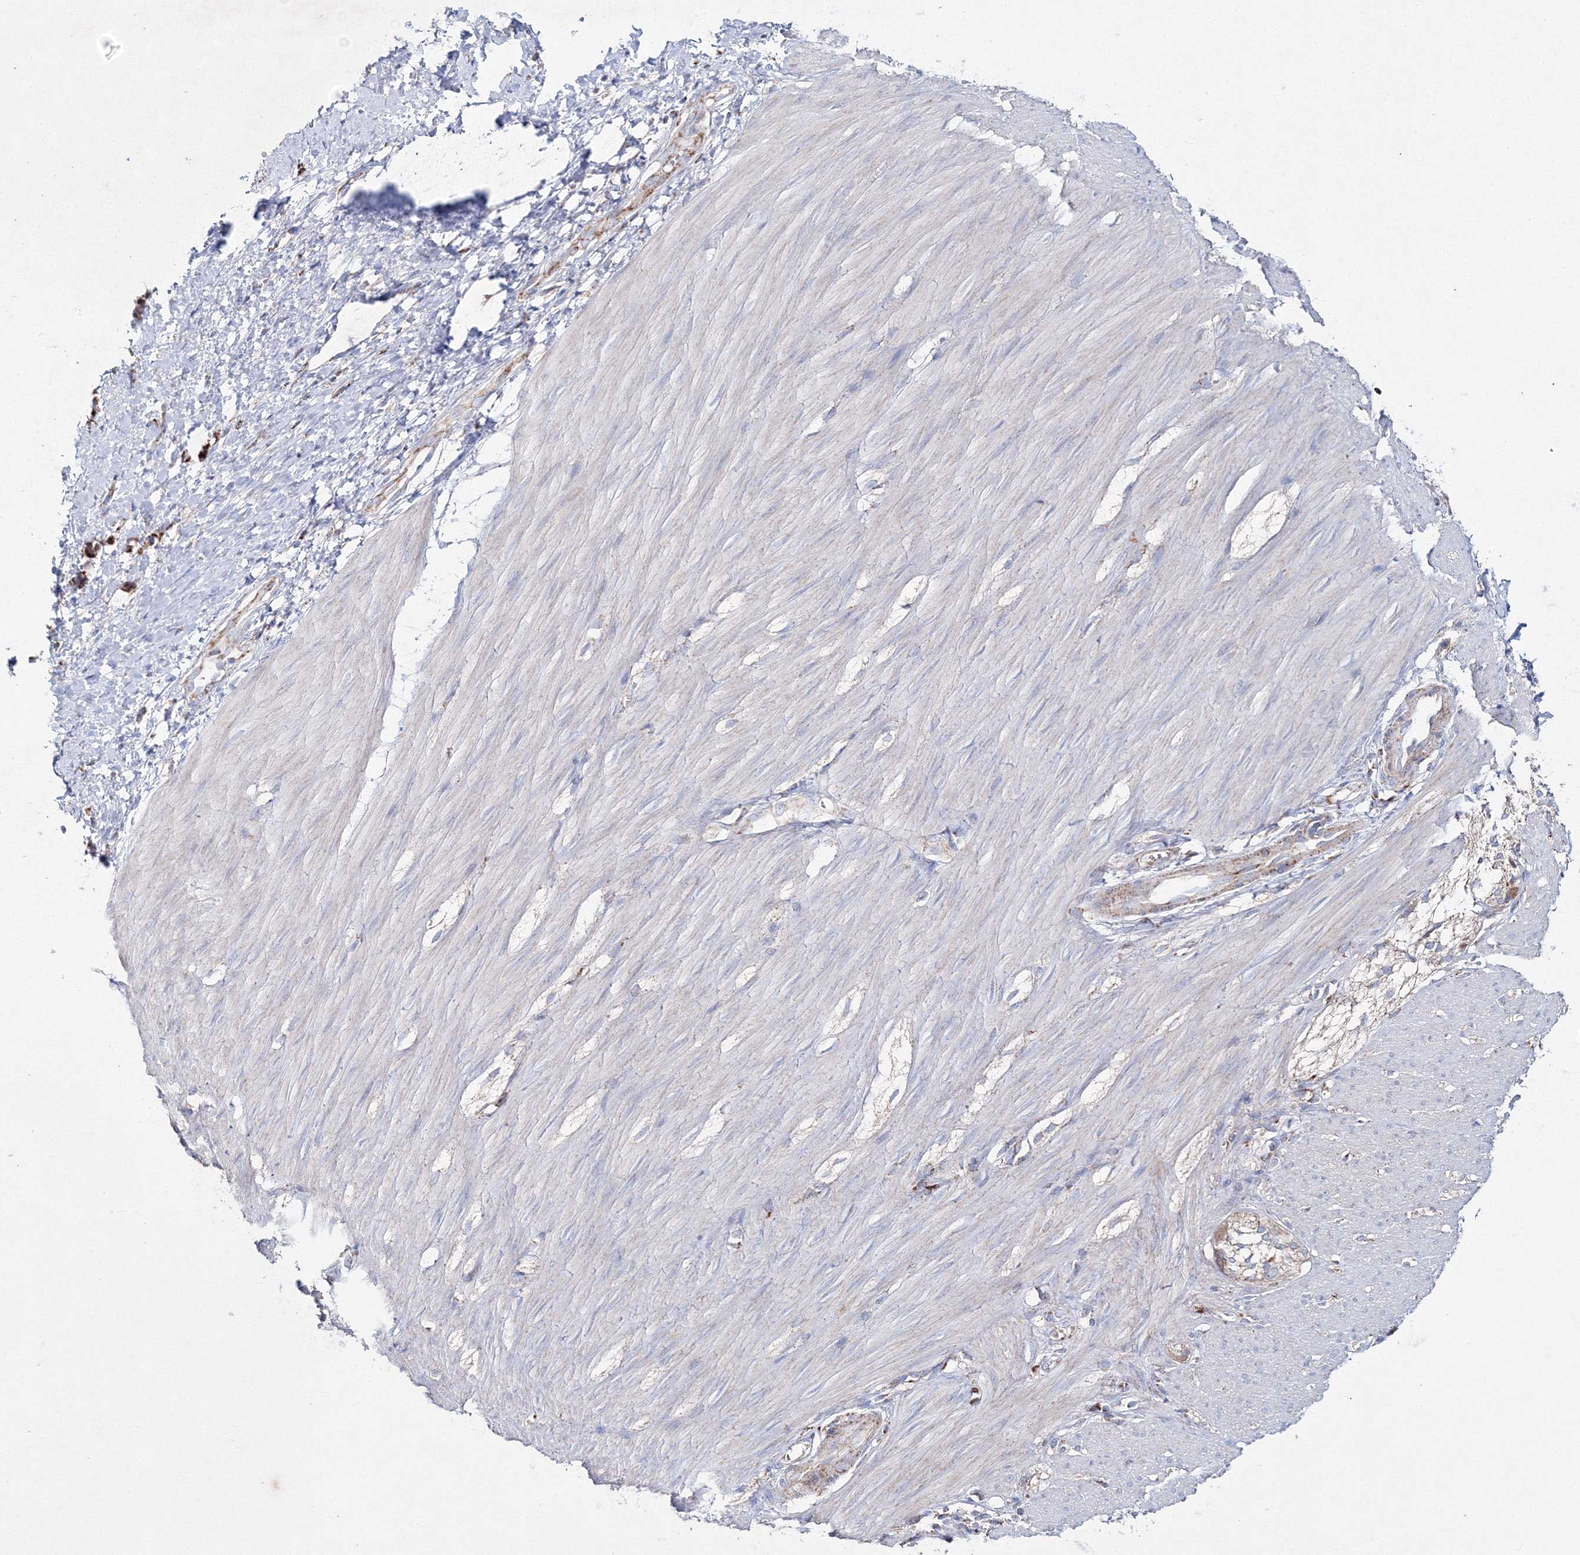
{"staining": {"intensity": "negative", "quantity": "none", "location": "none"}, "tissue": "smooth muscle", "cell_type": "Smooth muscle cells", "image_type": "normal", "snomed": [{"axis": "morphology", "description": "Normal tissue, NOS"}, {"axis": "morphology", "description": "Adenocarcinoma, NOS"}, {"axis": "topography", "description": "Colon"}, {"axis": "topography", "description": "Peripheral nerve tissue"}], "caption": "Immunohistochemistry (IHC) photomicrograph of benign smooth muscle stained for a protein (brown), which shows no expression in smooth muscle cells. (DAB immunohistochemistry visualized using brightfield microscopy, high magnification).", "gene": "IGSF9", "patient": {"sex": "male", "age": 14}}